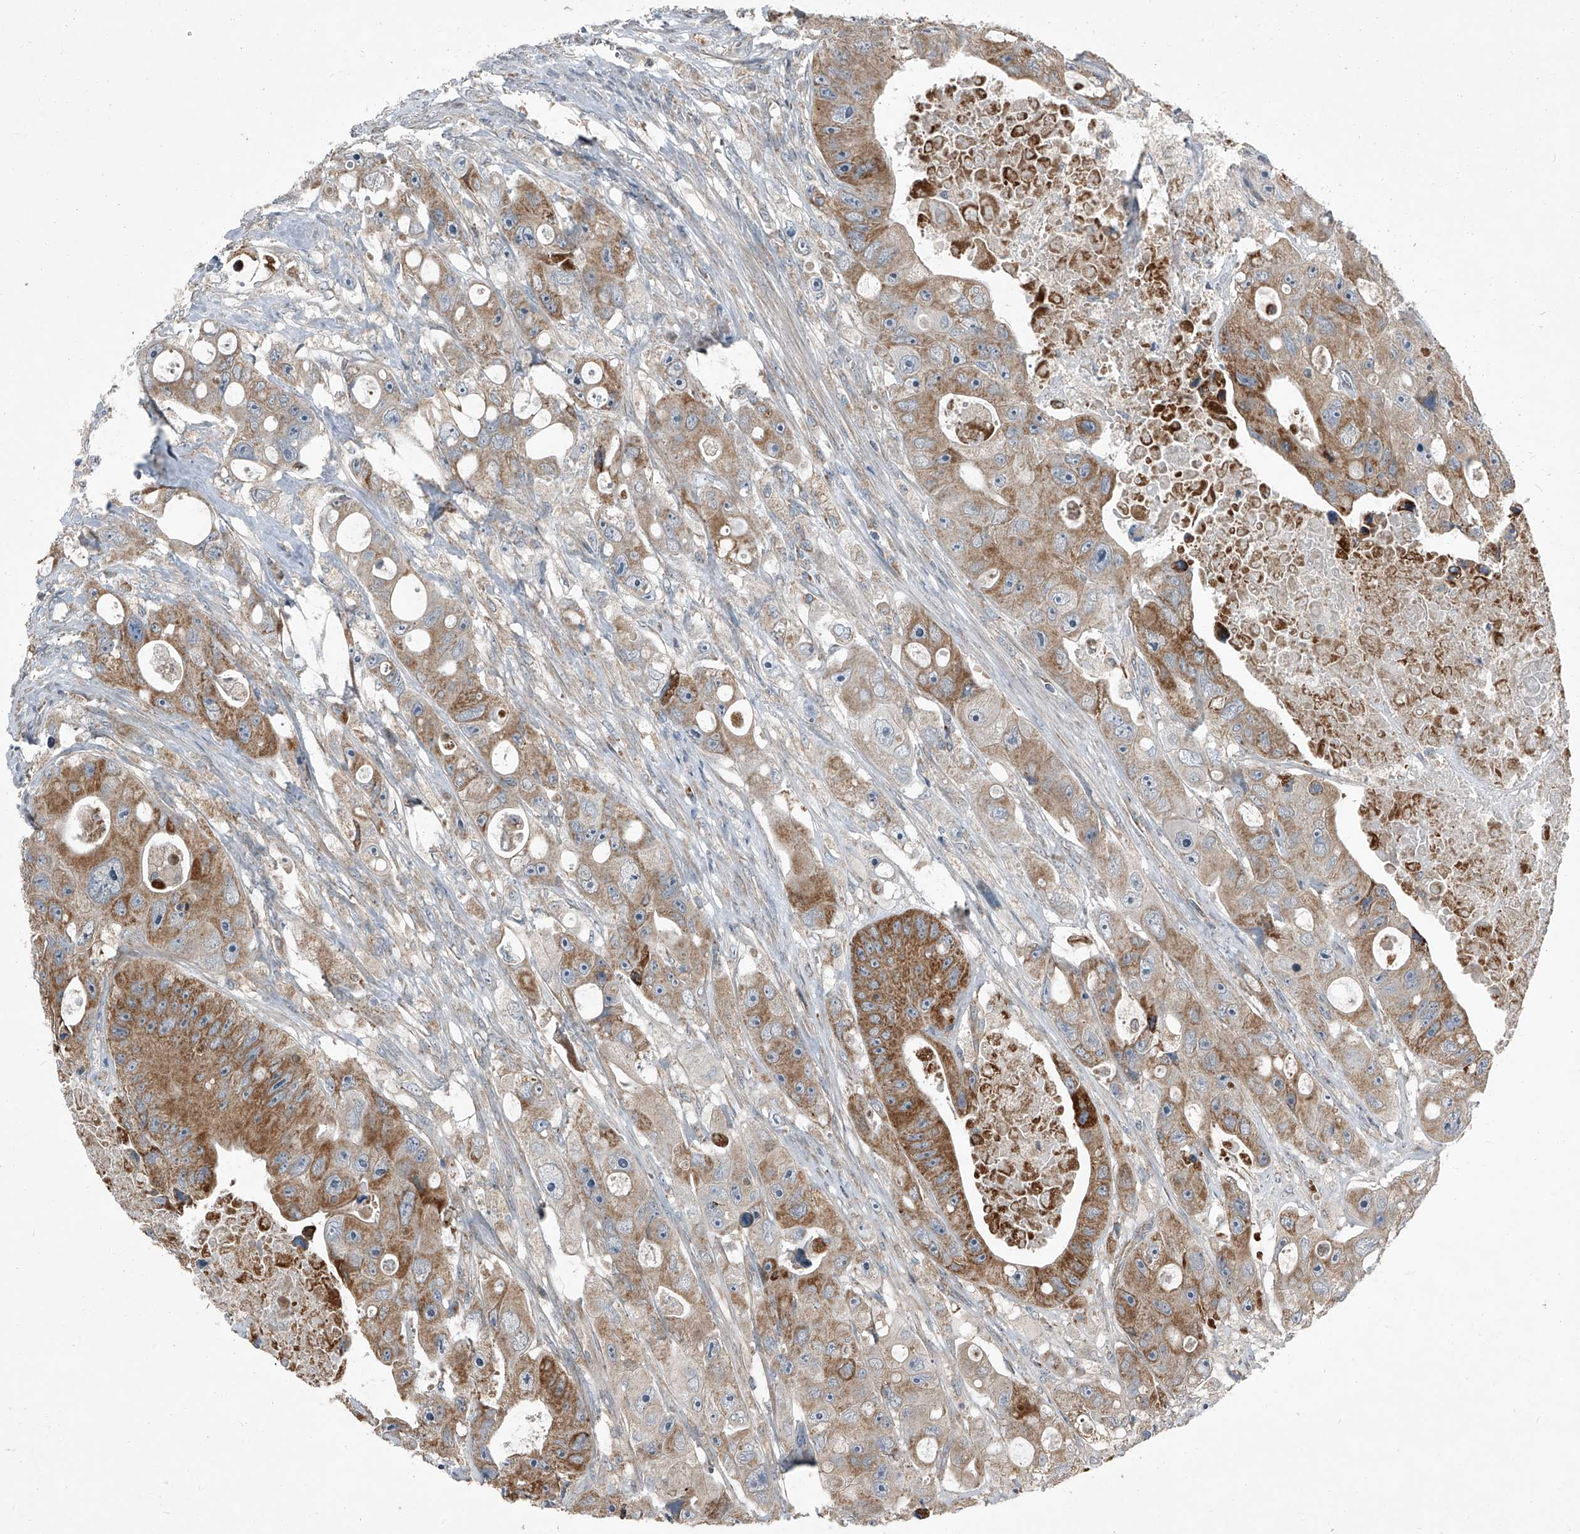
{"staining": {"intensity": "moderate", "quantity": ">75%", "location": "cytoplasmic/membranous"}, "tissue": "colorectal cancer", "cell_type": "Tumor cells", "image_type": "cancer", "snomed": [{"axis": "morphology", "description": "Adenocarcinoma, NOS"}, {"axis": "topography", "description": "Colon"}], "caption": "IHC staining of colorectal cancer (adenocarcinoma), which exhibits medium levels of moderate cytoplasmic/membranous expression in approximately >75% of tumor cells indicating moderate cytoplasmic/membranous protein staining. The staining was performed using DAB (brown) for protein detection and nuclei were counterstained in hematoxylin (blue).", "gene": "CHRNA7", "patient": {"sex": "female", "age": 46}}